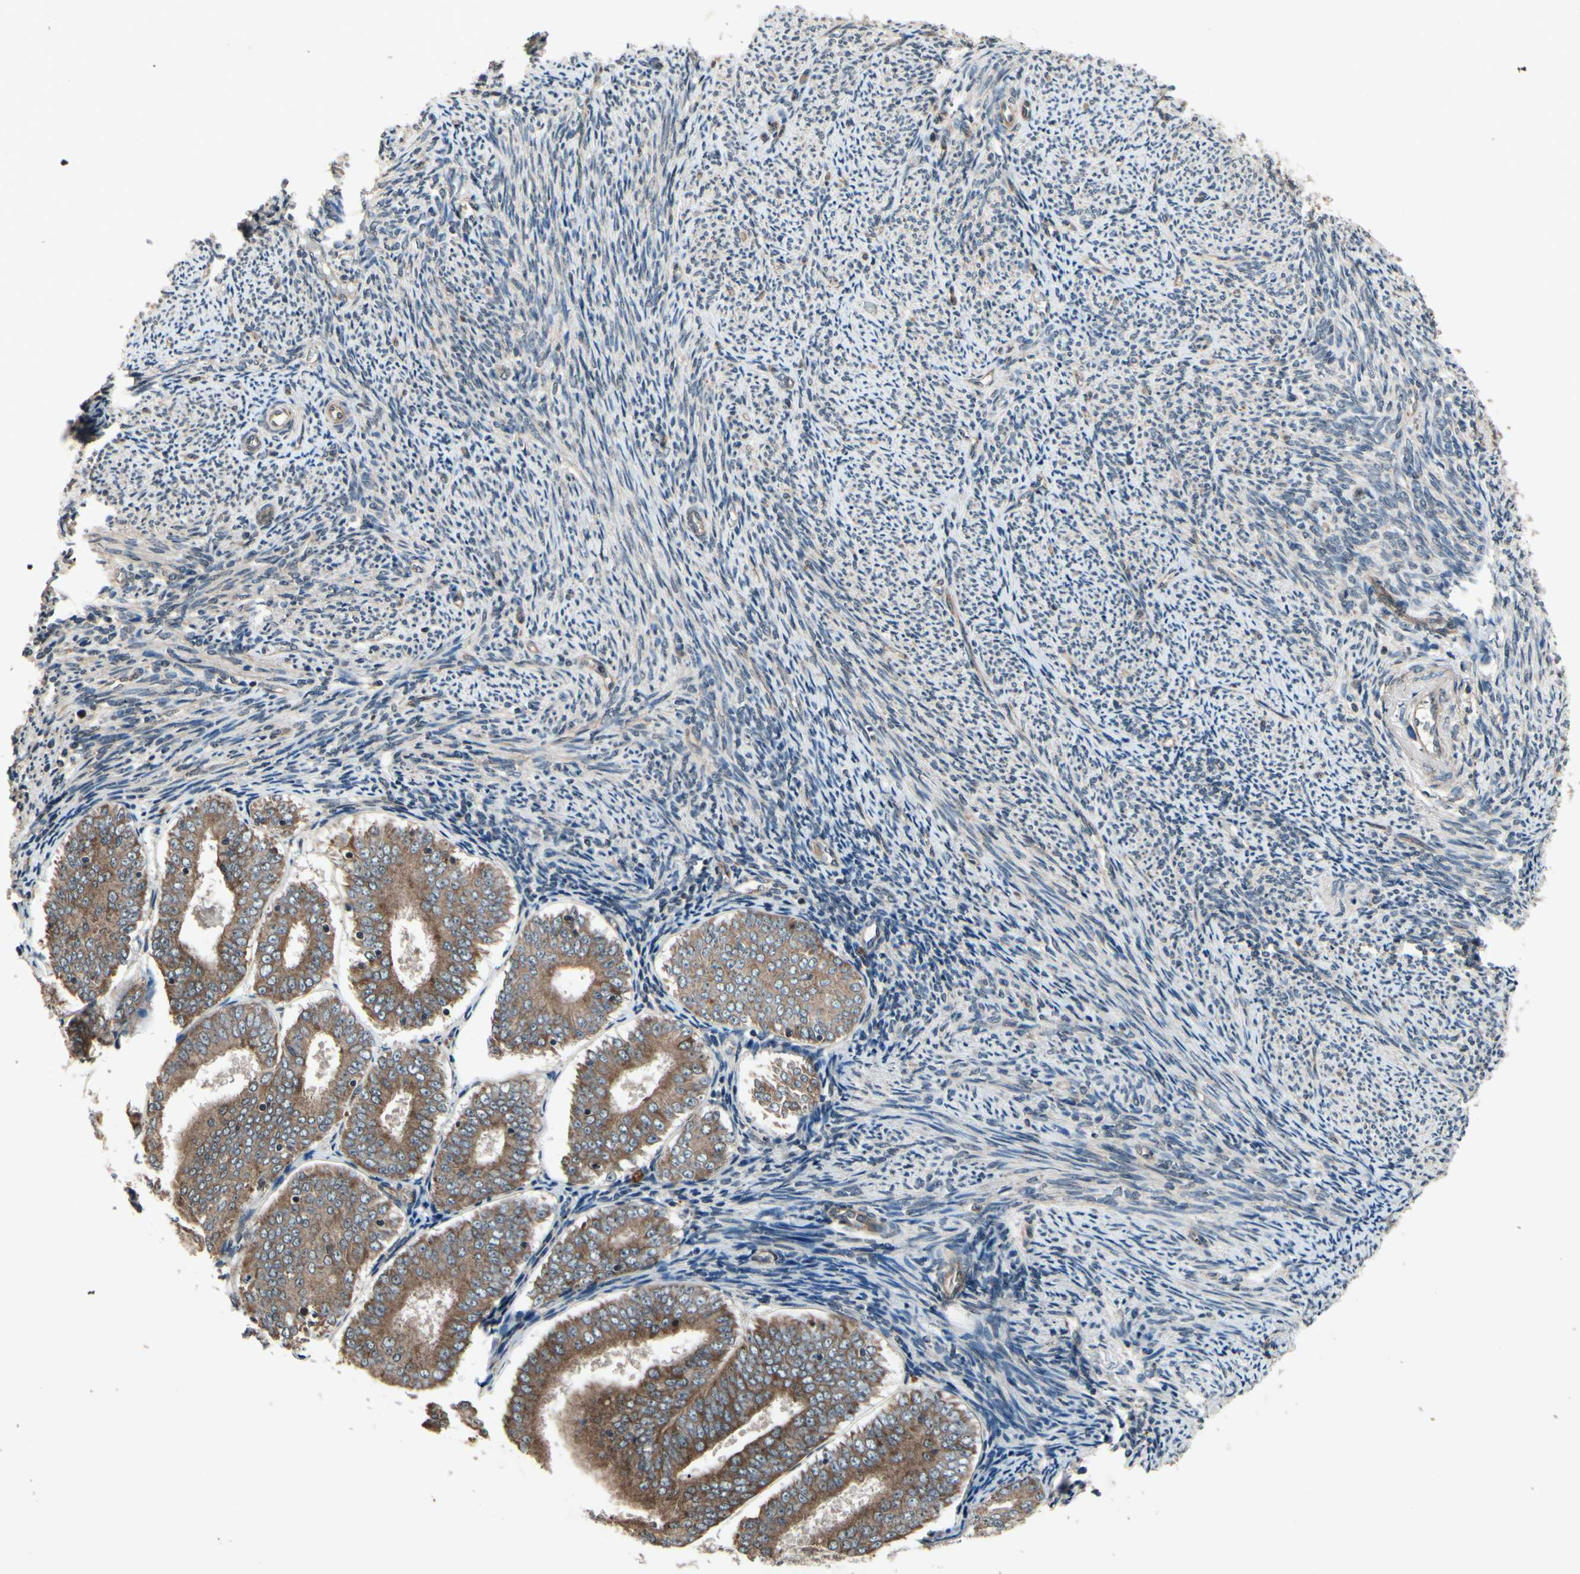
{"staining": {"intensity": "moderate", "quantity": ">75%", "location": "cytoplasmic/membranous"}, "tissue": "endometrial cancer", "cell_type": "Tumor cells", "image_type": "cancer", "snomed": [{"axis": "morphology", "description": "Adenocarcinoma, NOS"}, {"axis": "topography", "description": "Endometrium"}], "caption": "Immunohistochemistry (IHC) of adenocarcinoma (endometrial) displays medium levels of moderate cytoplasmic/membranous expression in about >75% of tumor cells.", "gene": "MBTPS2", "patient": {"sex": "female", "age": 63}}